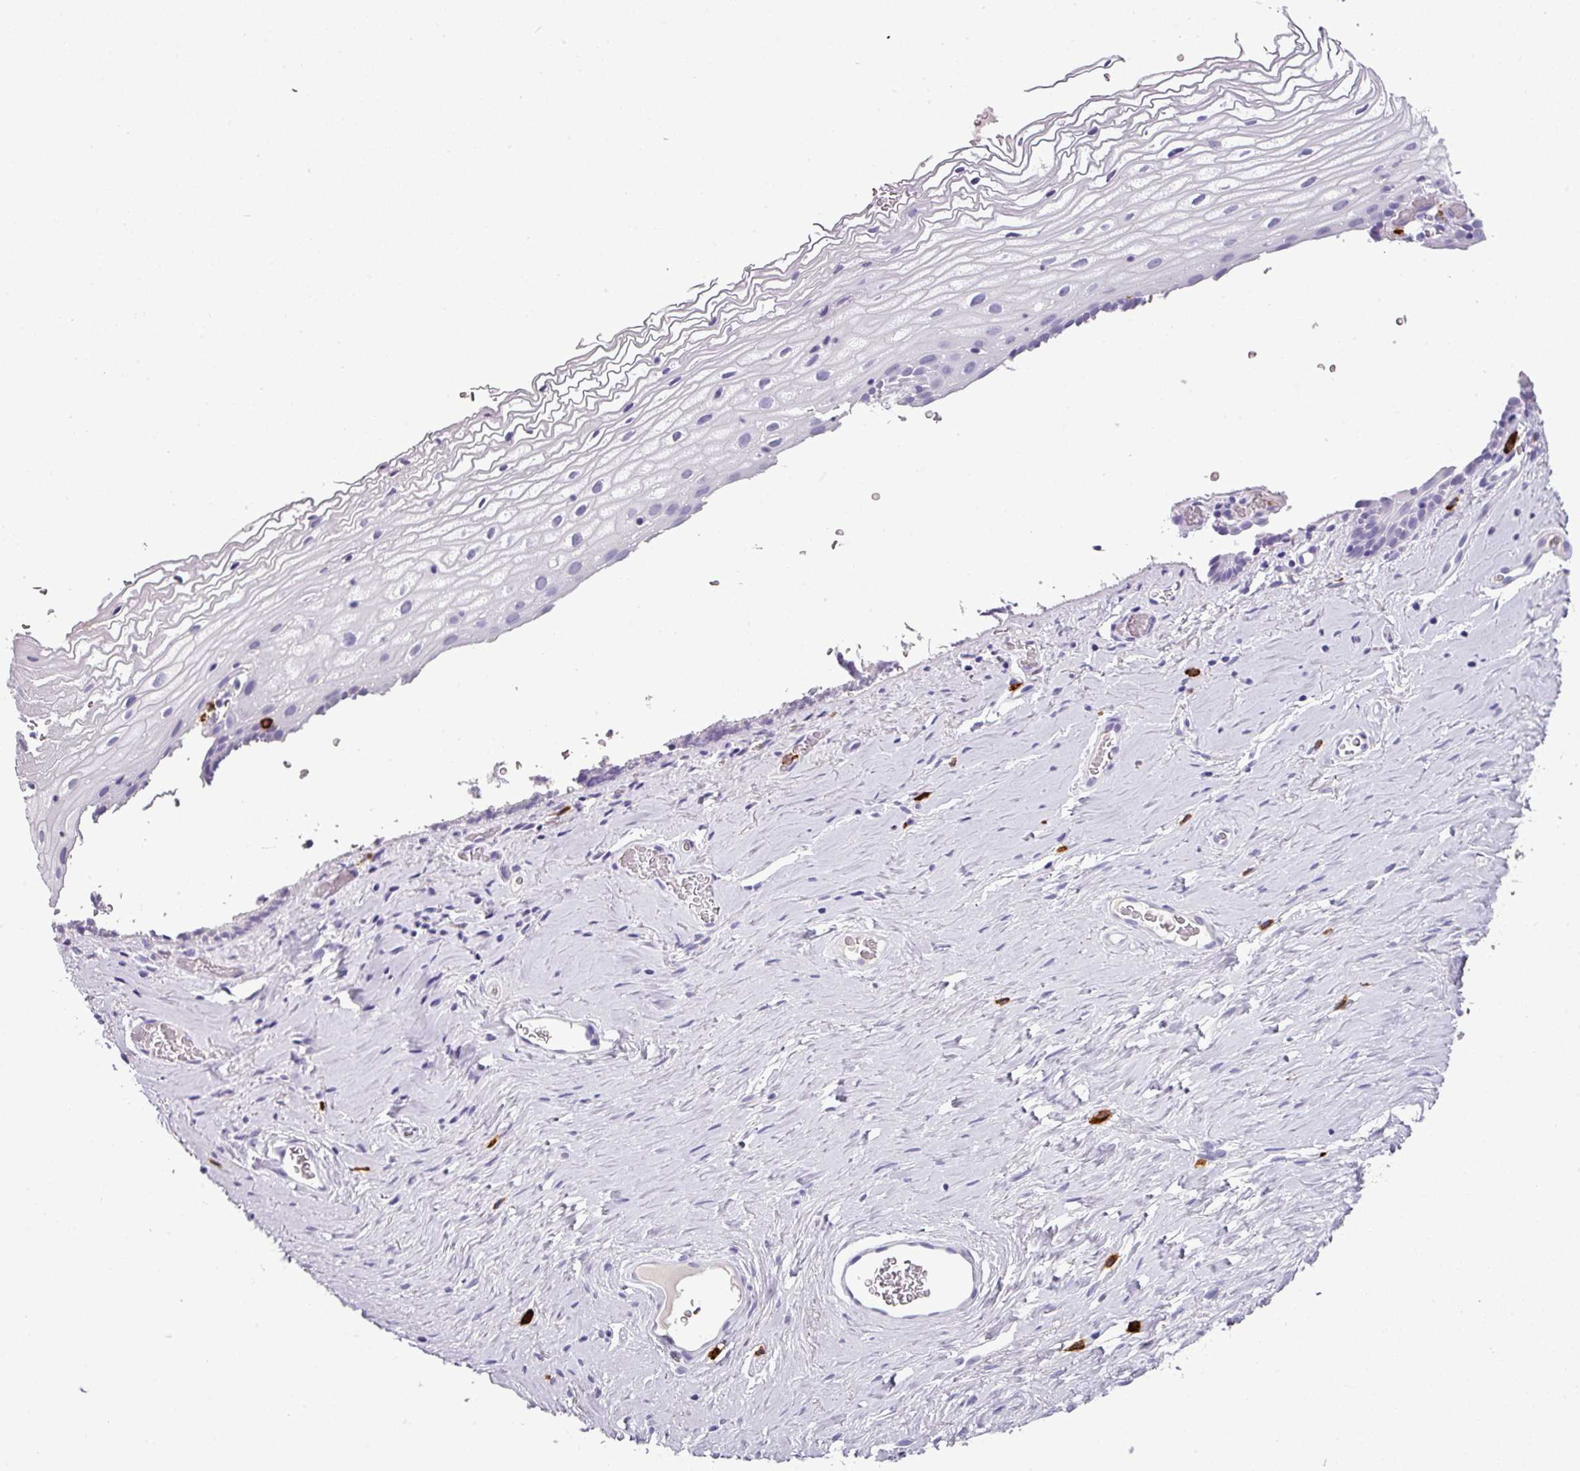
{"staining": {"intensity": "negative", "quantity": "none", "location": "none"}, "tissue": "vagina", "cell_type": "Squamous epithelial cells", "image_type": "normal", "snomed": [{"axis": "morphology", "description": "Normal tissue, NOS"}, {"axis": "morphology", "description": "Adenocarcinoma, NOS"}, {"axis": "topography", "description": "Rectum"}, {"axis": "topography", "description": "Vagina"}, {"axis": "topography", "description": "Peripheral nerve tissue"}], "caption": "Benign vagina was stained to show a protein in brown. There is no significant positivity in squamous epithelial cells. Brightfield microscopy of immunohistochemistry stained with DAB (brown) and hematoxylin (blue), captured at high magnification.", "gene": "CTSG", "patient": {"sex": "female", "age": 71}}